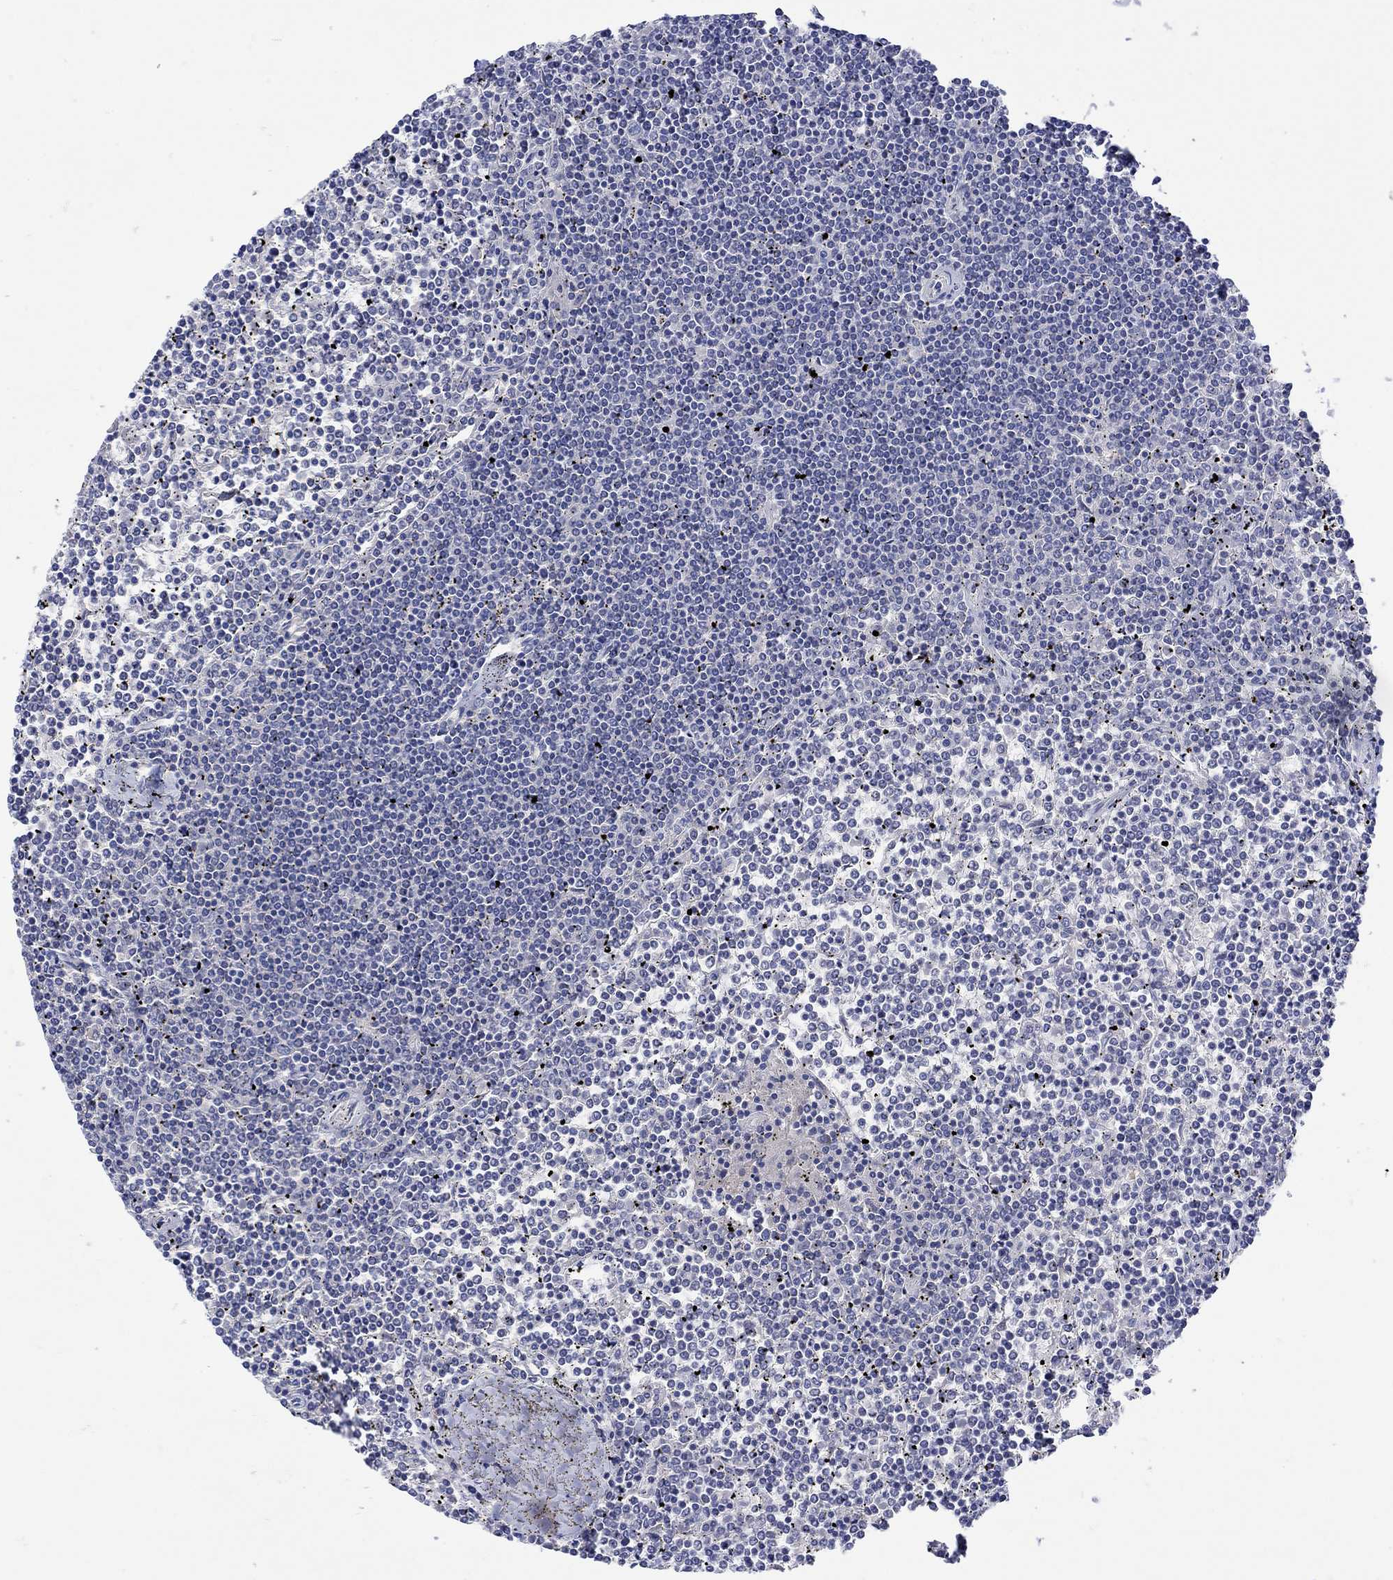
{"staining": {"intensity": "negative", "quantity": "none", "location": "none"}, "tissue": "lymphoma", "cell_type": "Tumor cells", "image_type": "cancer", "snomed": [{"axis": "morphology", "description": "Malignant lymphoma, non-Hodgkin's type, Low grade"}, {"axis": "topography", "description": "Spleen"}], "caption": "An immunohistochemistry image of lymphoma is shown. There is no staining in tumor cells of lymphoma.", "gene": "MSI1", "patient": {"sex": "female", "age": 19}}